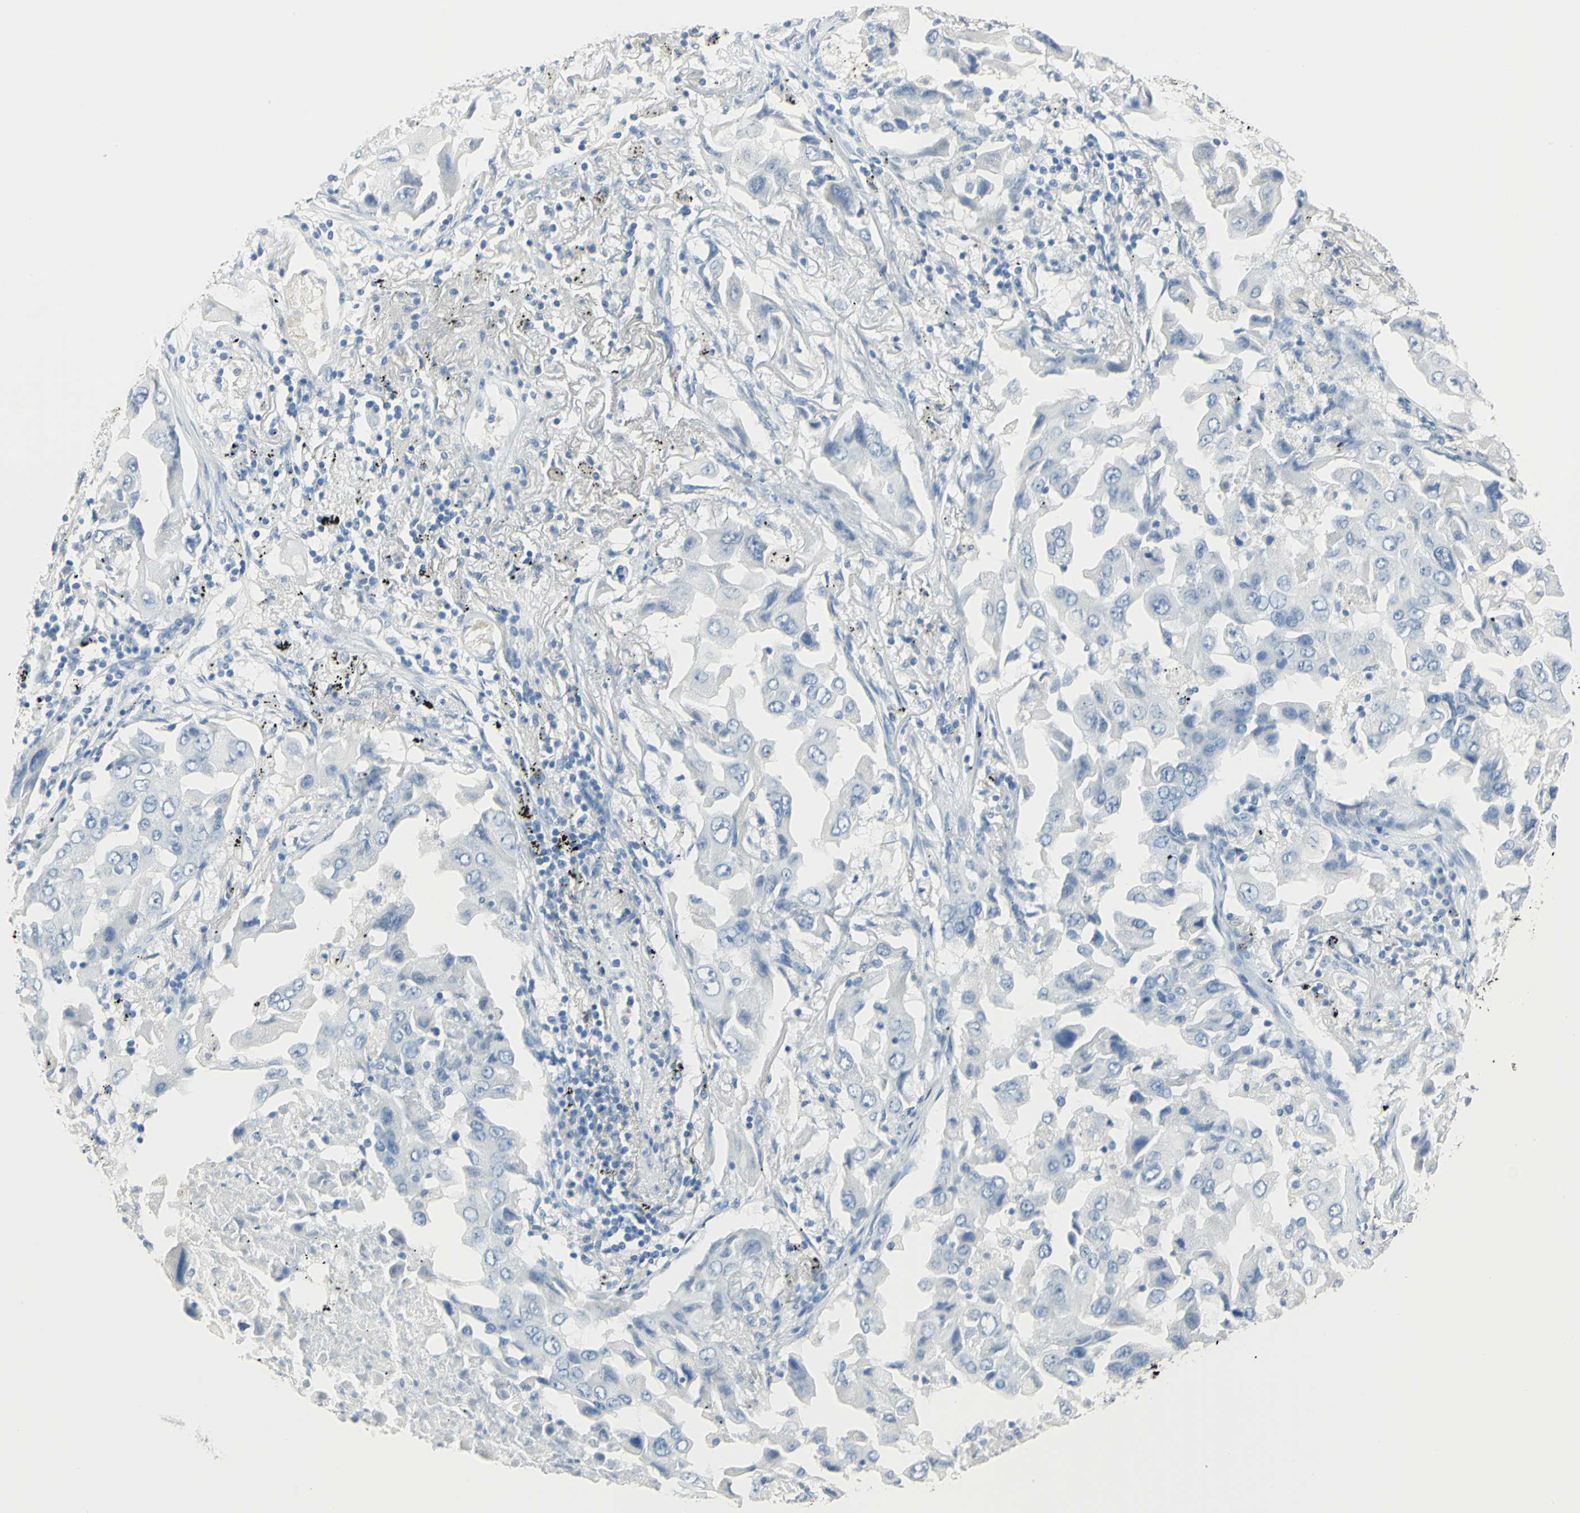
{"staining": {"intensity": "negative", "quantity": "none", "location": "none"}, "tissue": "lung cancer", "cell_type": "Tumor cells", "image_type": "cancer", "snomed": [{"axis": "morphology", "description": "Adenocarcinoma, NOS"}, {"axis": "topography", "description": "Lung"}], "caption": "This is a image of immunohistochemistry (IHC) staining of lung cancer (adenocarcinoma), which shows no expression in tumor cells. (DAB IHC visualized using brightfield microscopy, high magnification).", "gene": "CA3", "patient": {"sex": "female", "age": 65}}